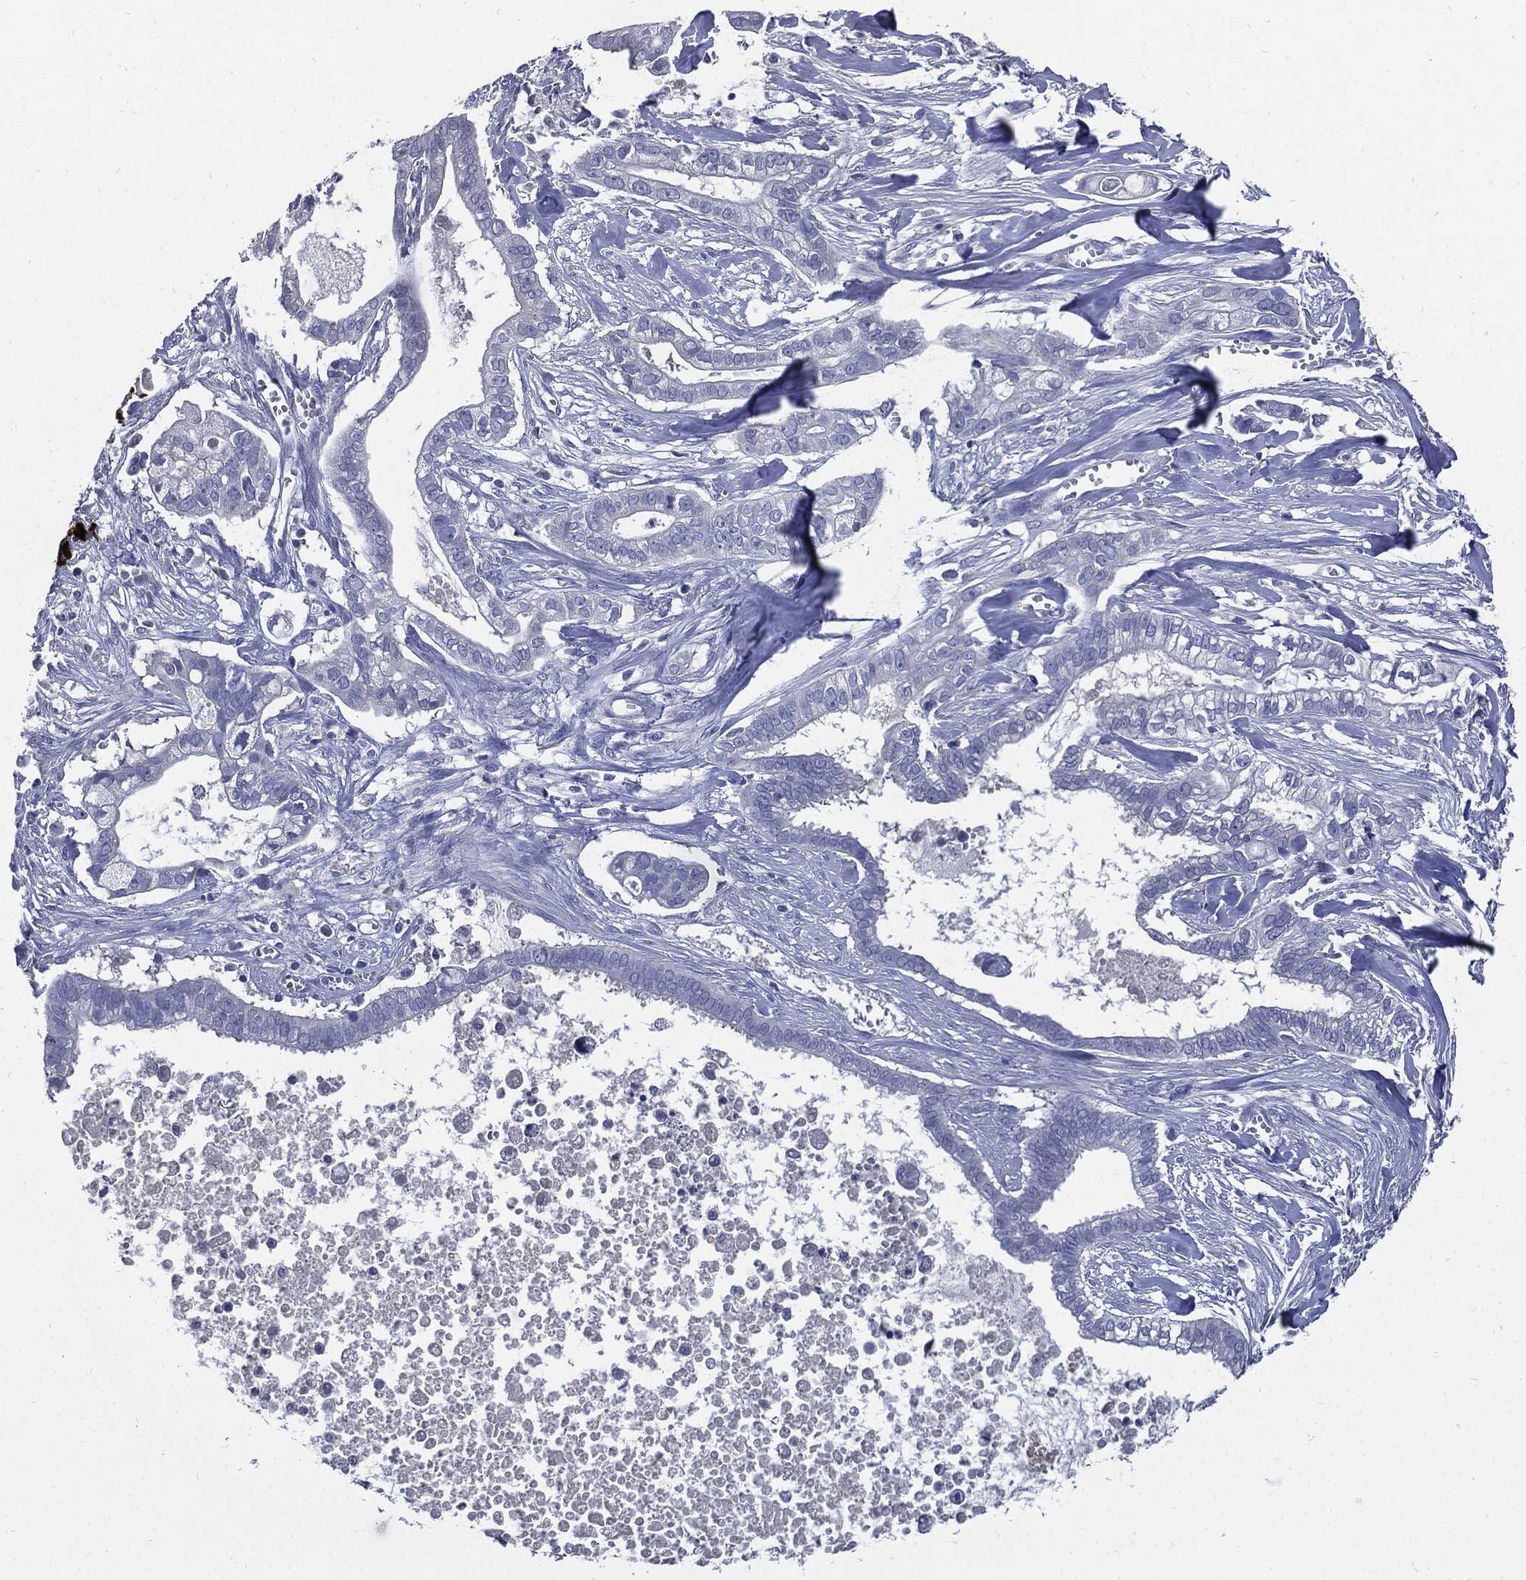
{"staining": {"intensity": "negative", "quantity": "none", "location": "none"}, "tissue": "pancreatic cancer", "cell_type": "Tumor cells", "image_type": "cancer", "snomed": [{"axis": "morphology", "description": "Adenocarcinoma, NOS"}, {"axis": "topography", "description": "Pancreas"}], "caption": "High power microscopy photomicrograph of an immunohistochemistry (IHC) micrograph of adenocarcinoma (pancreatic), revealing no significant positivity in tumor cells. (IHC, brightfield microscopy, high magnification).", "gene": "CPE", "patient": {"sex": "male", "age": 61}}